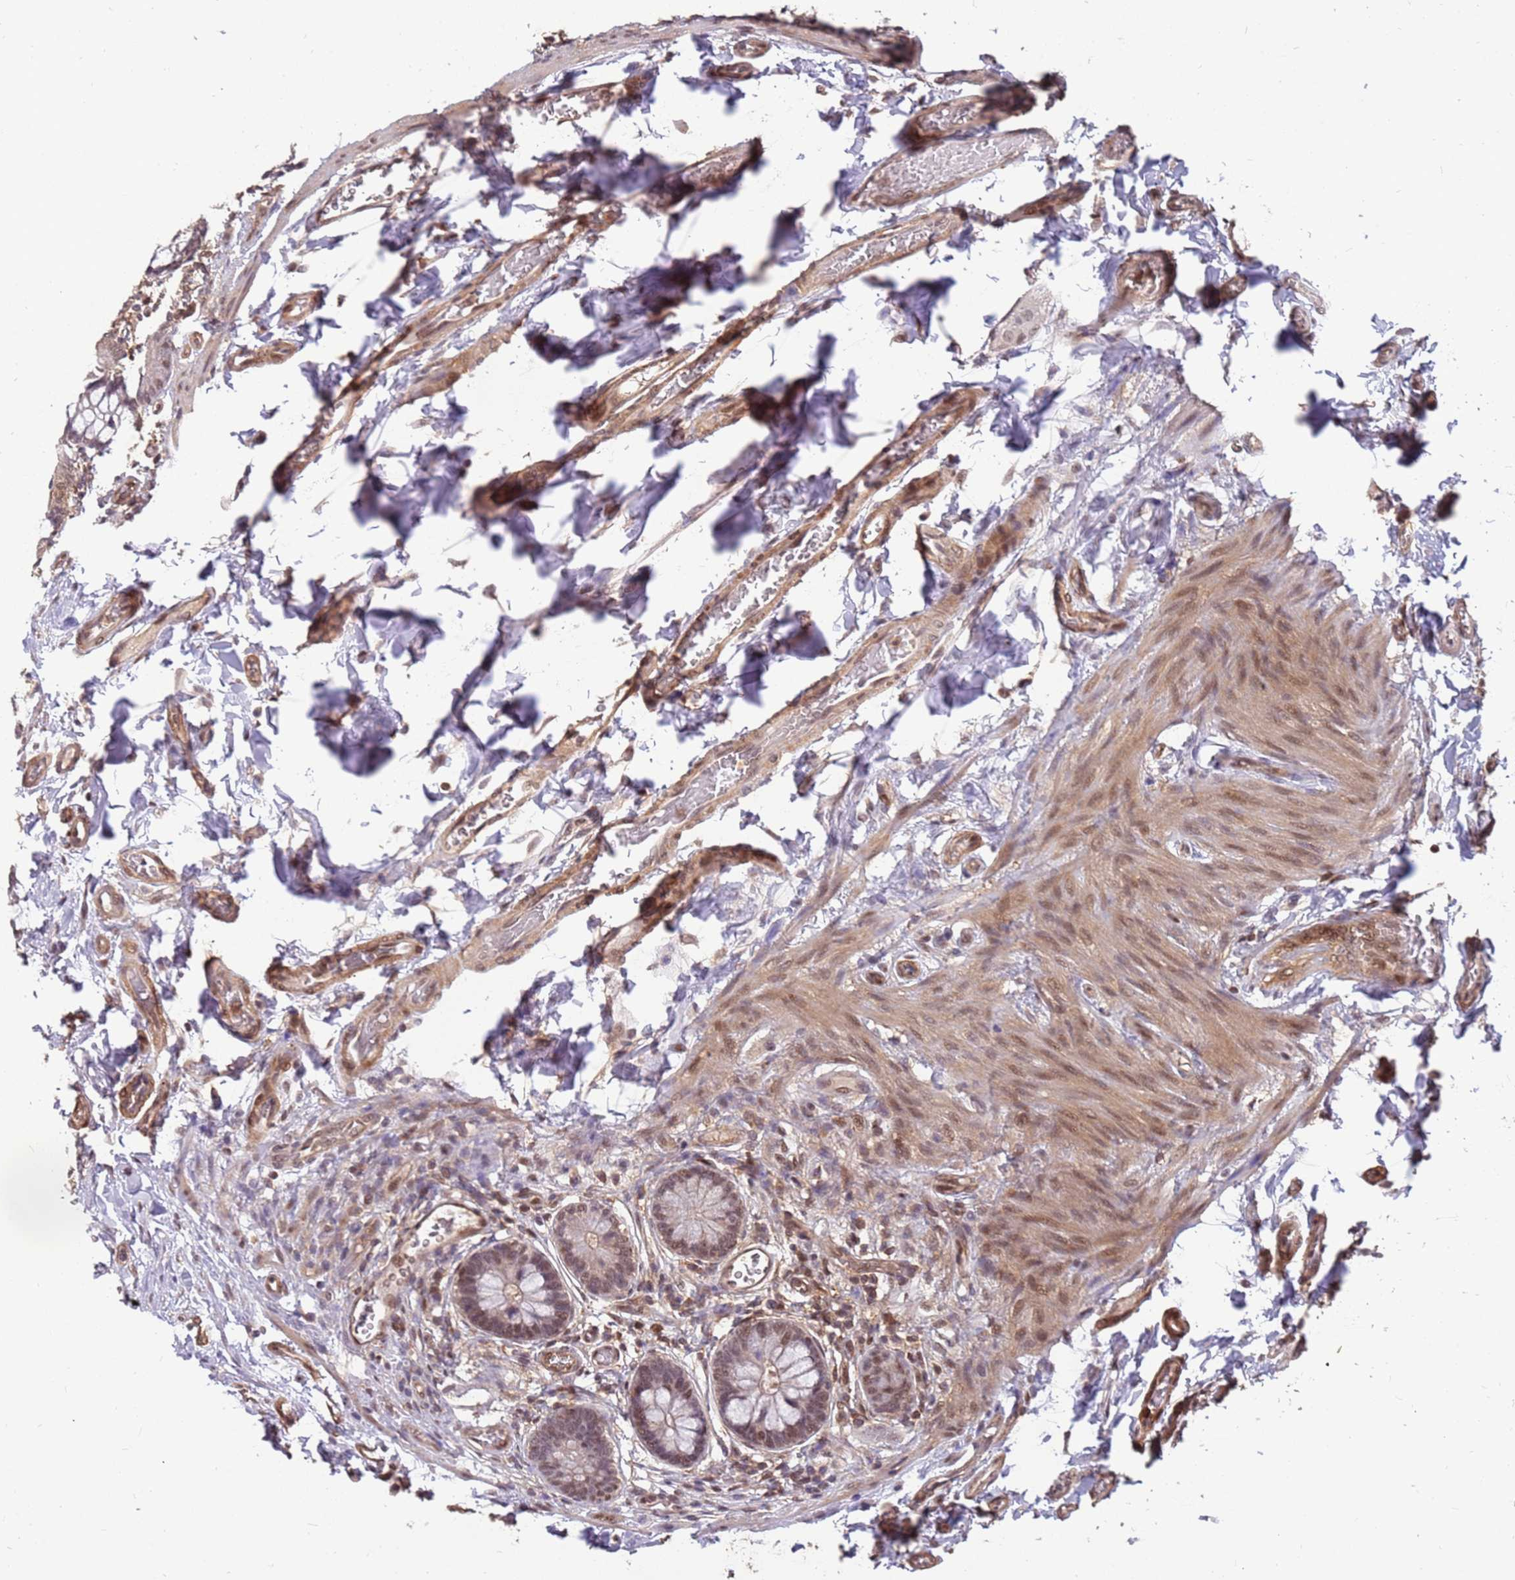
{"staining": {"intensity": "moderate", "quantity": ">75%", "location": "cytoplasmic/membranous,nuclear"}, "tissue": "small intestine", "cell_type": "Glandular cells", "image_type": "normal", "snomed": [{"axis": "morphology", "description": "Normal tissue, NOS"}, {"axis": "topography", "description": "Small intestine"}], "caption": "High-magnification brightfield microscopy of normal small intestine stained with DAB (brown) and counterstained with hematoxylin (blue). glandular cells exhibit moderate cytoplasmic/membranous,nuclear positivity is appreciated in approximately>75% of cells.", "gene": "GBP2", "patient": {"sex": "male", "age": 52}}